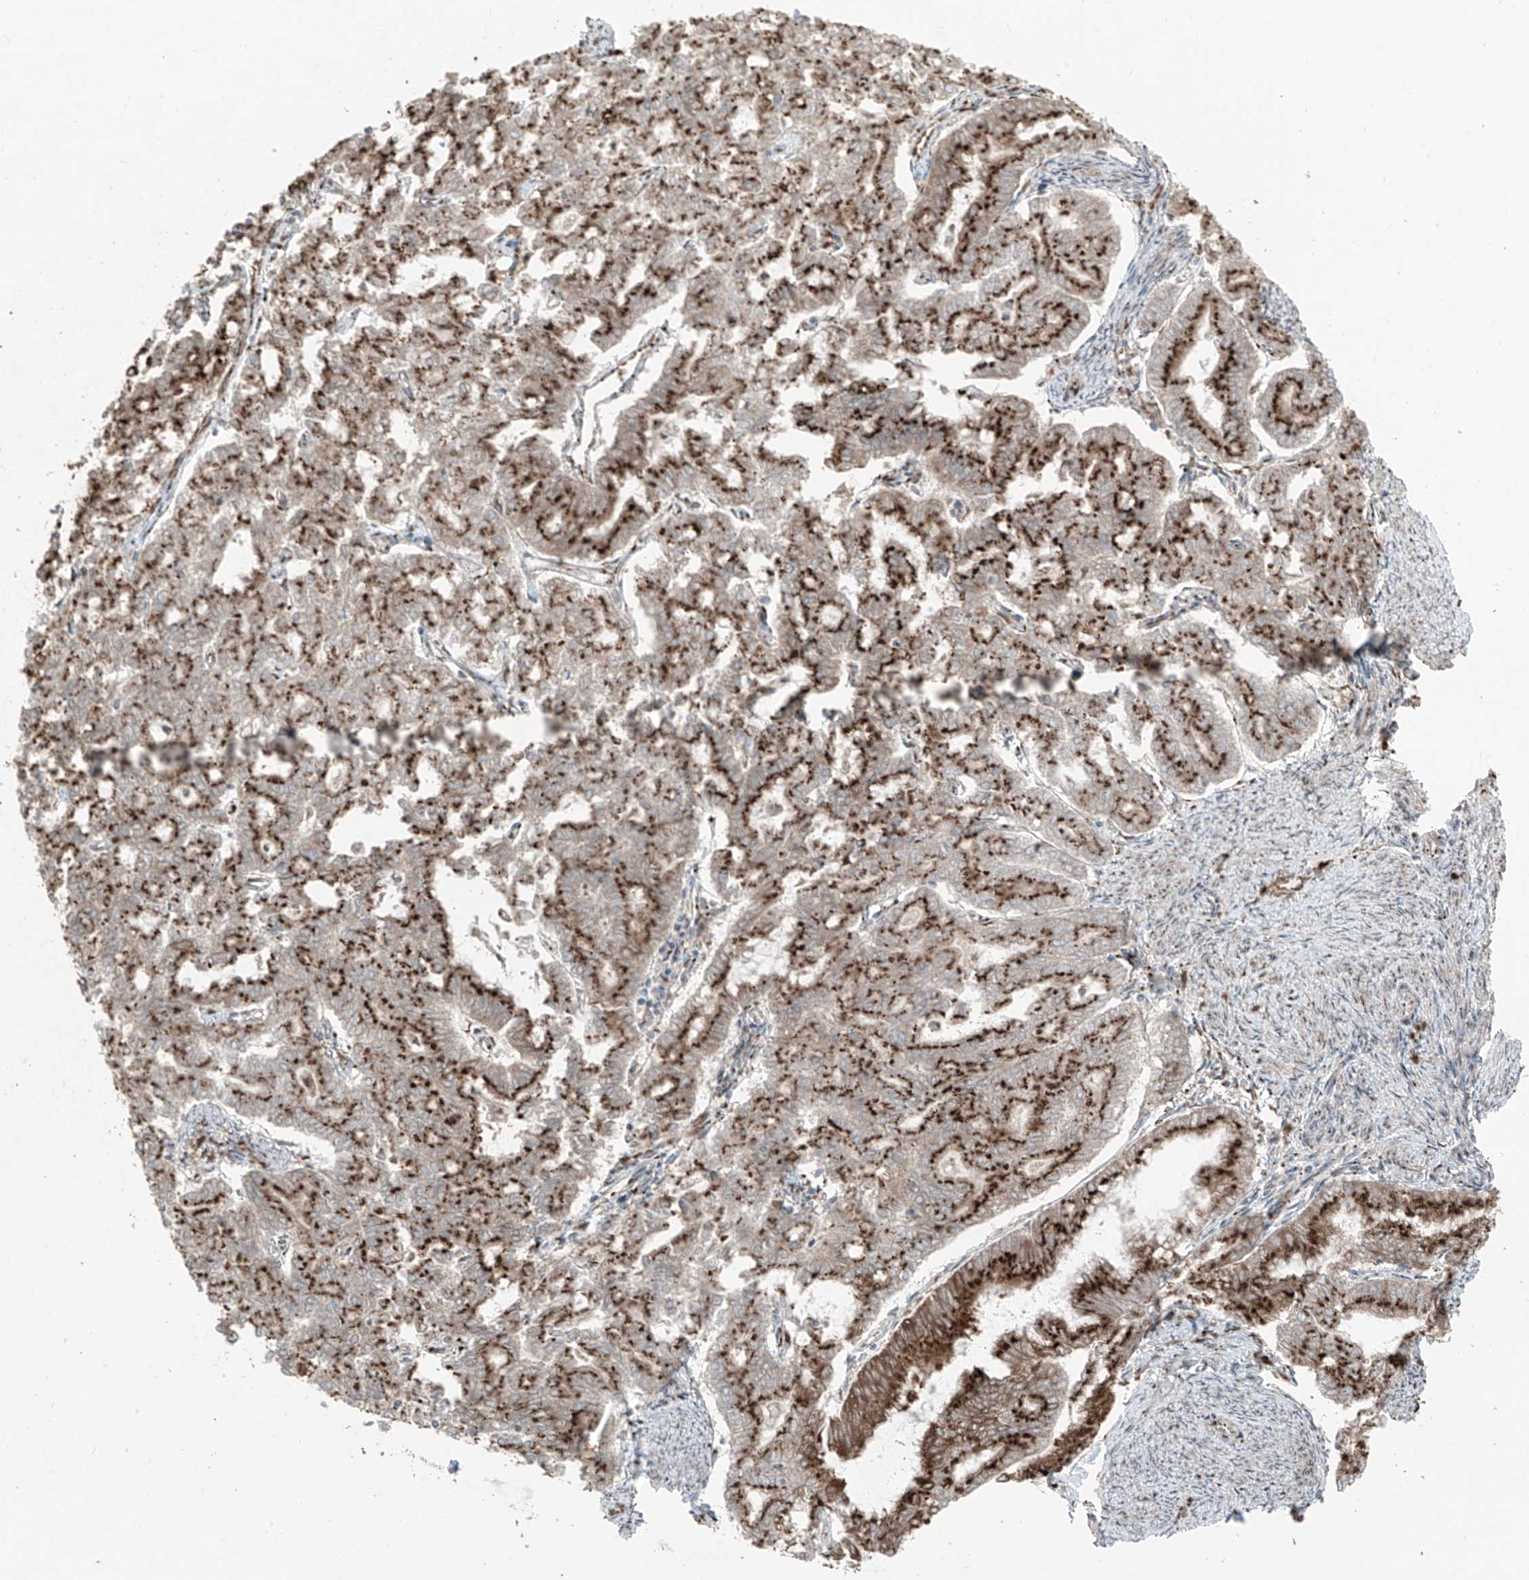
{"staining": {"intensity": "strong", "quantity": ">75%", "location": "cytoplasmic/membranous"}, "tissue": "endometrial cancer", "cell_type": "Tumor cells", "image_type": "cancer", "snomed": [{"axis": "morphology", "description": "Adenocarcinoma, NOS"}, {"axis": "topography", "description": "Endometrium"}], "caption": "IHC micrograph of adenocarcinoma (endometrial) stained for a protein (brown), which demonstrates high levels of strong cytoplasmic/membranous positivity in approximately >75% of tumor cells.", "gene": "ERLEC1", "patient": {"sex": "female", "age": 79}}